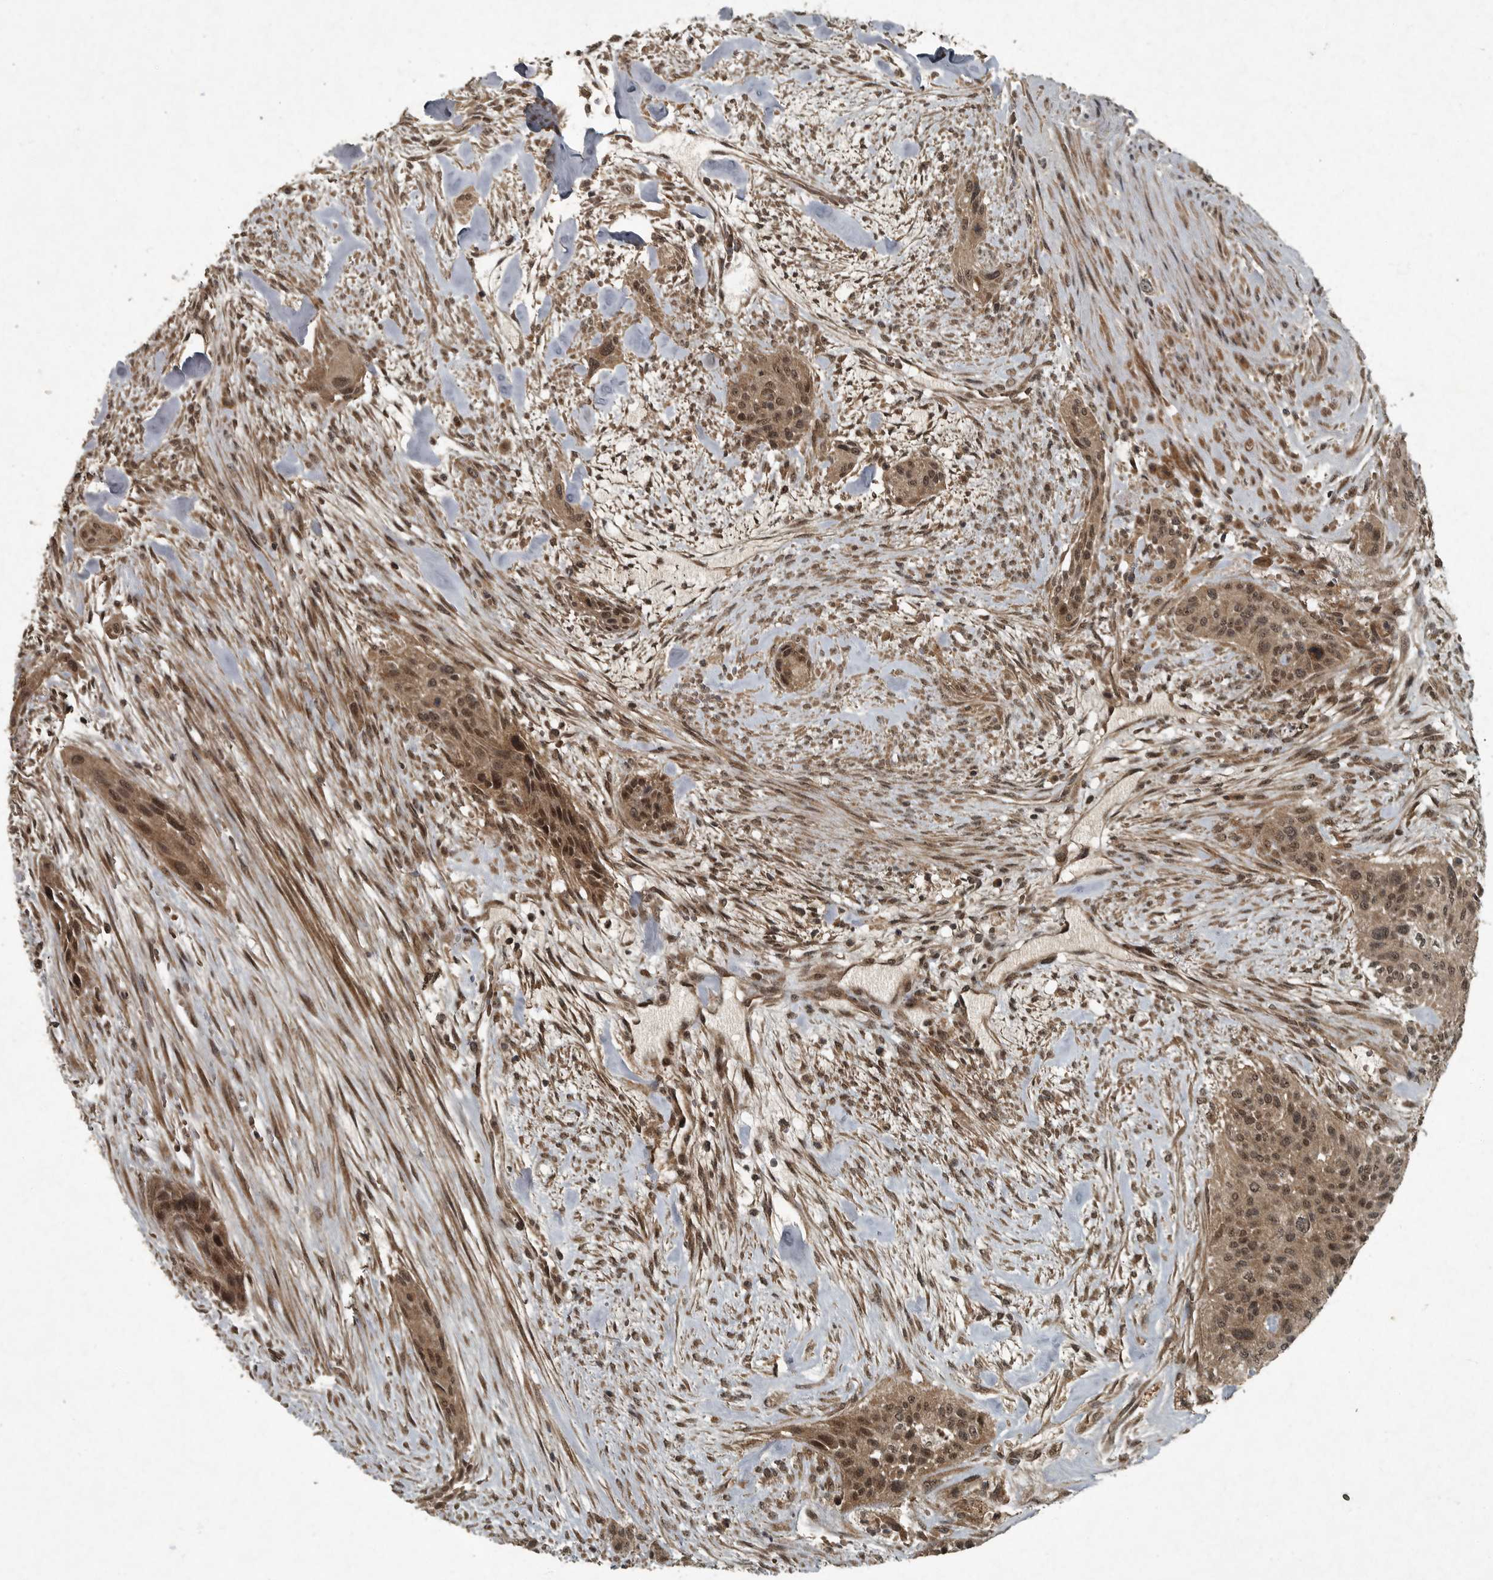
{"staining": {"intensity": "moderate", "quantity": ">75%", "location": "cytoplasmic/membranous,nuclear"}, "tissue": "urothelial cancer", "cell_type": "Tumor cells", "image_type": "cancer", "snomed": [{"axis": "morphology", "description": "Urothelial carcinoma, High grade"}, {"axis": "topography", "description": "Urinary bladder"}], "caption": "Urothelial cancer stained with a protein marker demonstrates moderate staining in tumor cells.", "gene": "FOXO1", "patient": {"sex": "male", "age": 35}}